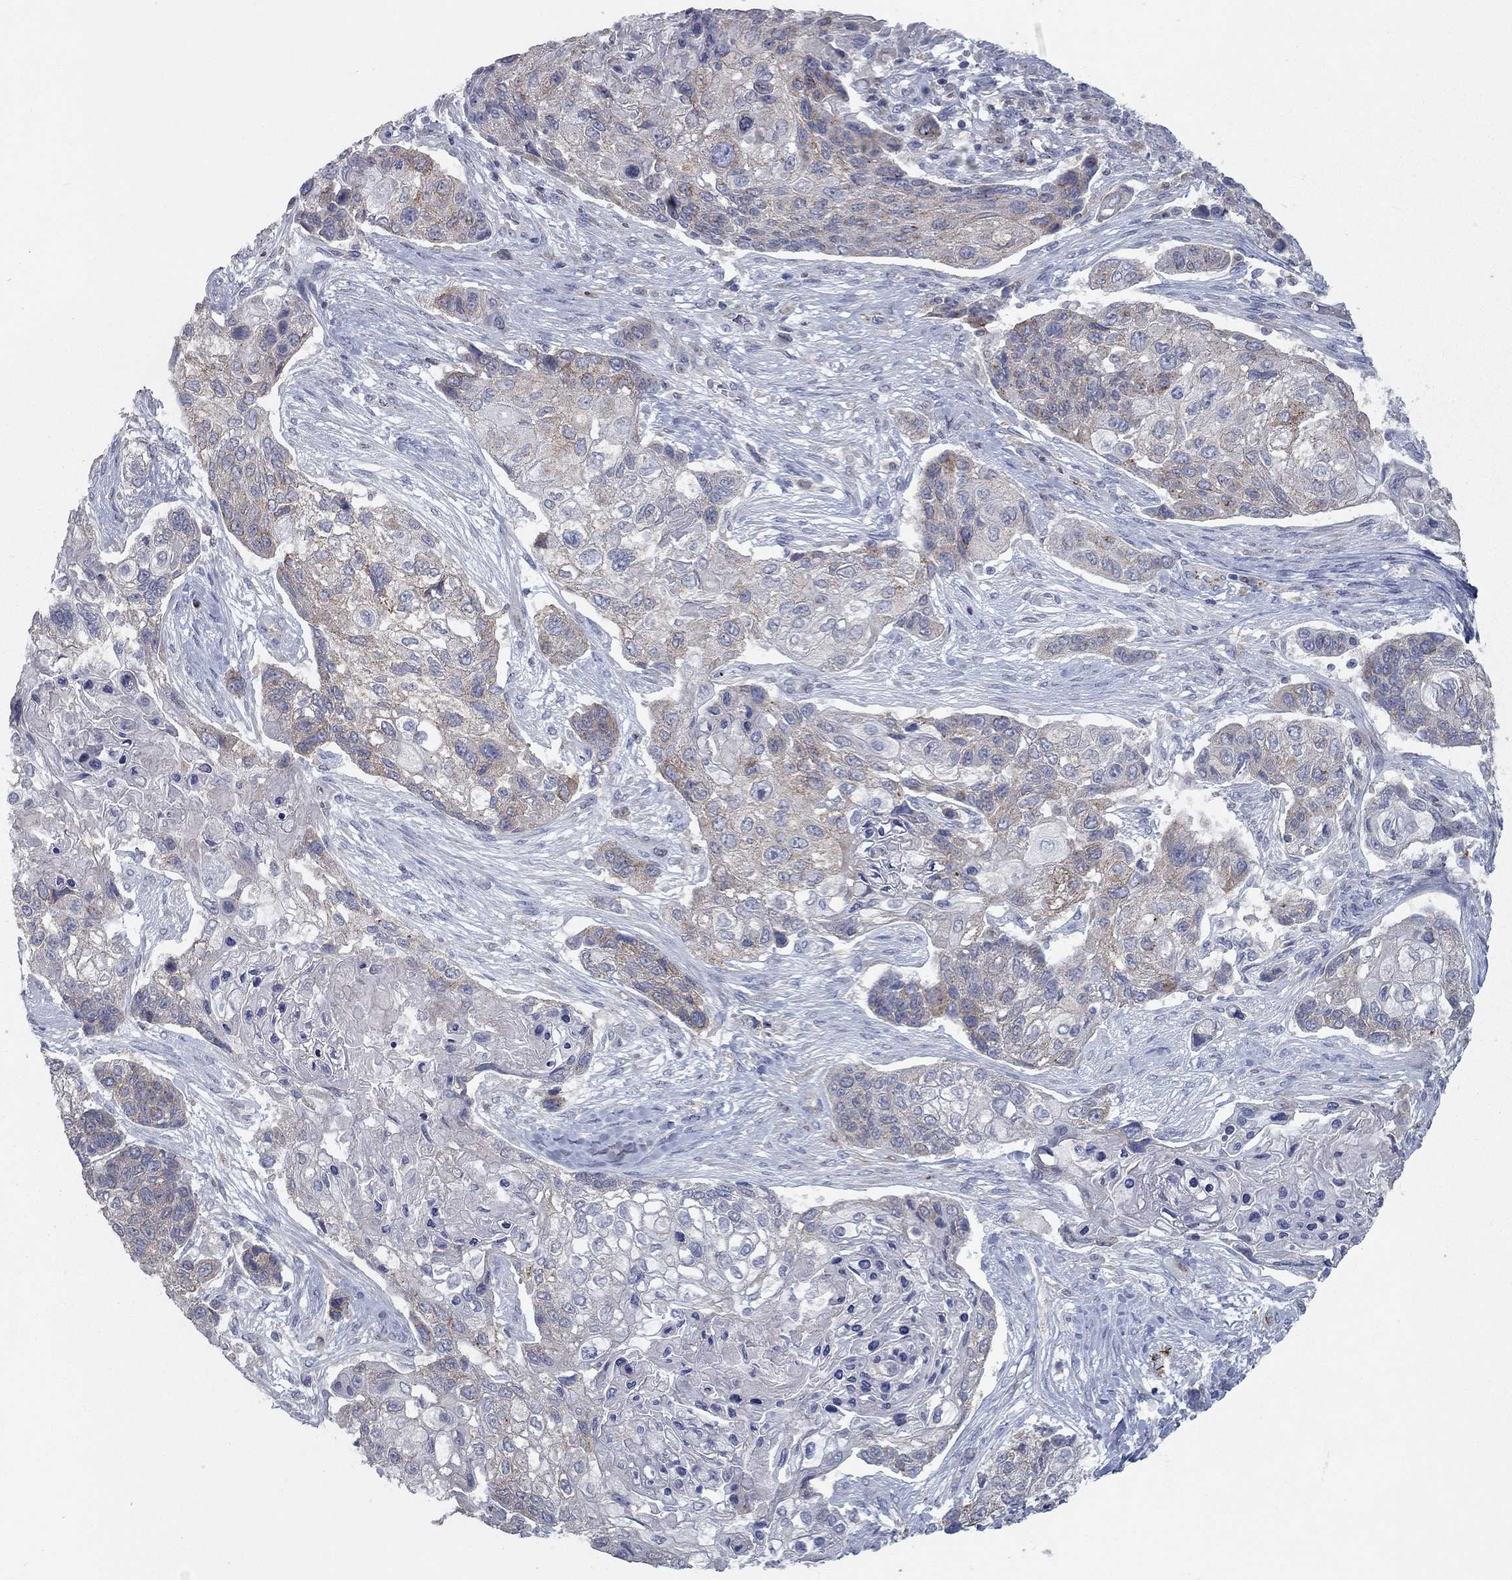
{"staining": {"intensity": "weak", "quantity": ">75%", "location": "cytoplasmic/membranous"}, "tissue": "lung cancer", "cell_type": "Tumor cells", "image_type": "cancer", "snomed": [{"axis": "morphology", "description": "Squamous cell carcinoma, NOS"}, {"axis": "topography", "description": "Lung"}], "caption": "An image of lung cancer (squamous cell carcinoma) stained for a protein exhibits weak cytoplasmic/membranous brown staining in tumor cells. The staining was performed using DAB to visualize the protein expression in brown, while the nuclei were stained in blue with hematoxylin (Magnification: 20x).", "gene": "KIAA0319L", "patient": {"sex": "male", "age": 69}}